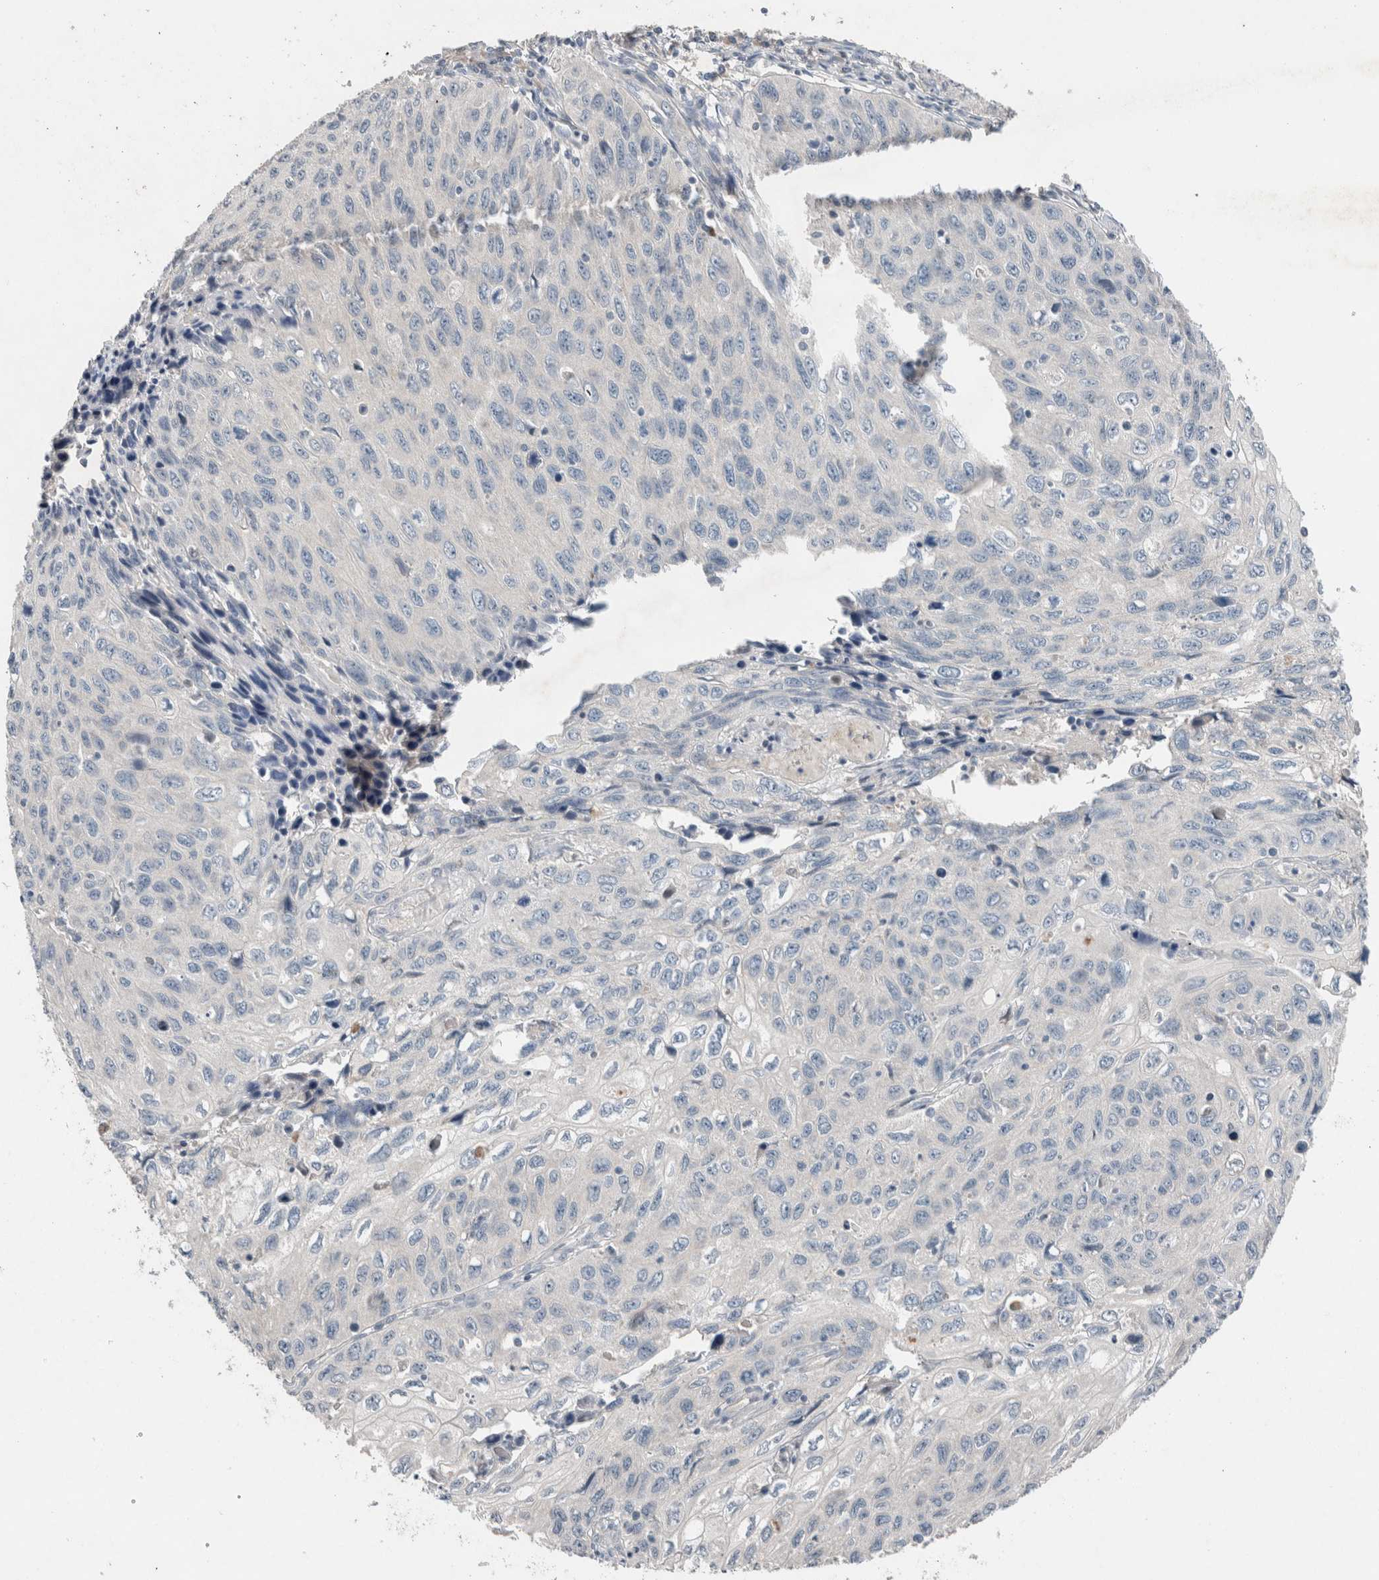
{"staining": {"intensity": "negative", "quantity": "none", "location": "none"}, "tissue": "cervical cancer", "cell_type": "Tumor cells", "image_type": "cancer", "snomed": [{"axis": "morphology", "description": "Squamous cell carcinoma, NOS"}, {"axis": "topography", "description": "Cervix"}], "caption": "Immunohistochemistry (IHC) micrograph of neoplastic tissue: cervical cancer stained with DAB displays no significant protein positivity in tumor cells. The staining was performed using DAB (3,3'-diaminobenzidine) to visualize the protein expression in brown, while the nuclei were stained in blue with hematoxylin (Magnification: 20x).", "gene": "UGCG", "patient": {"sex": "female", "age": 53}}